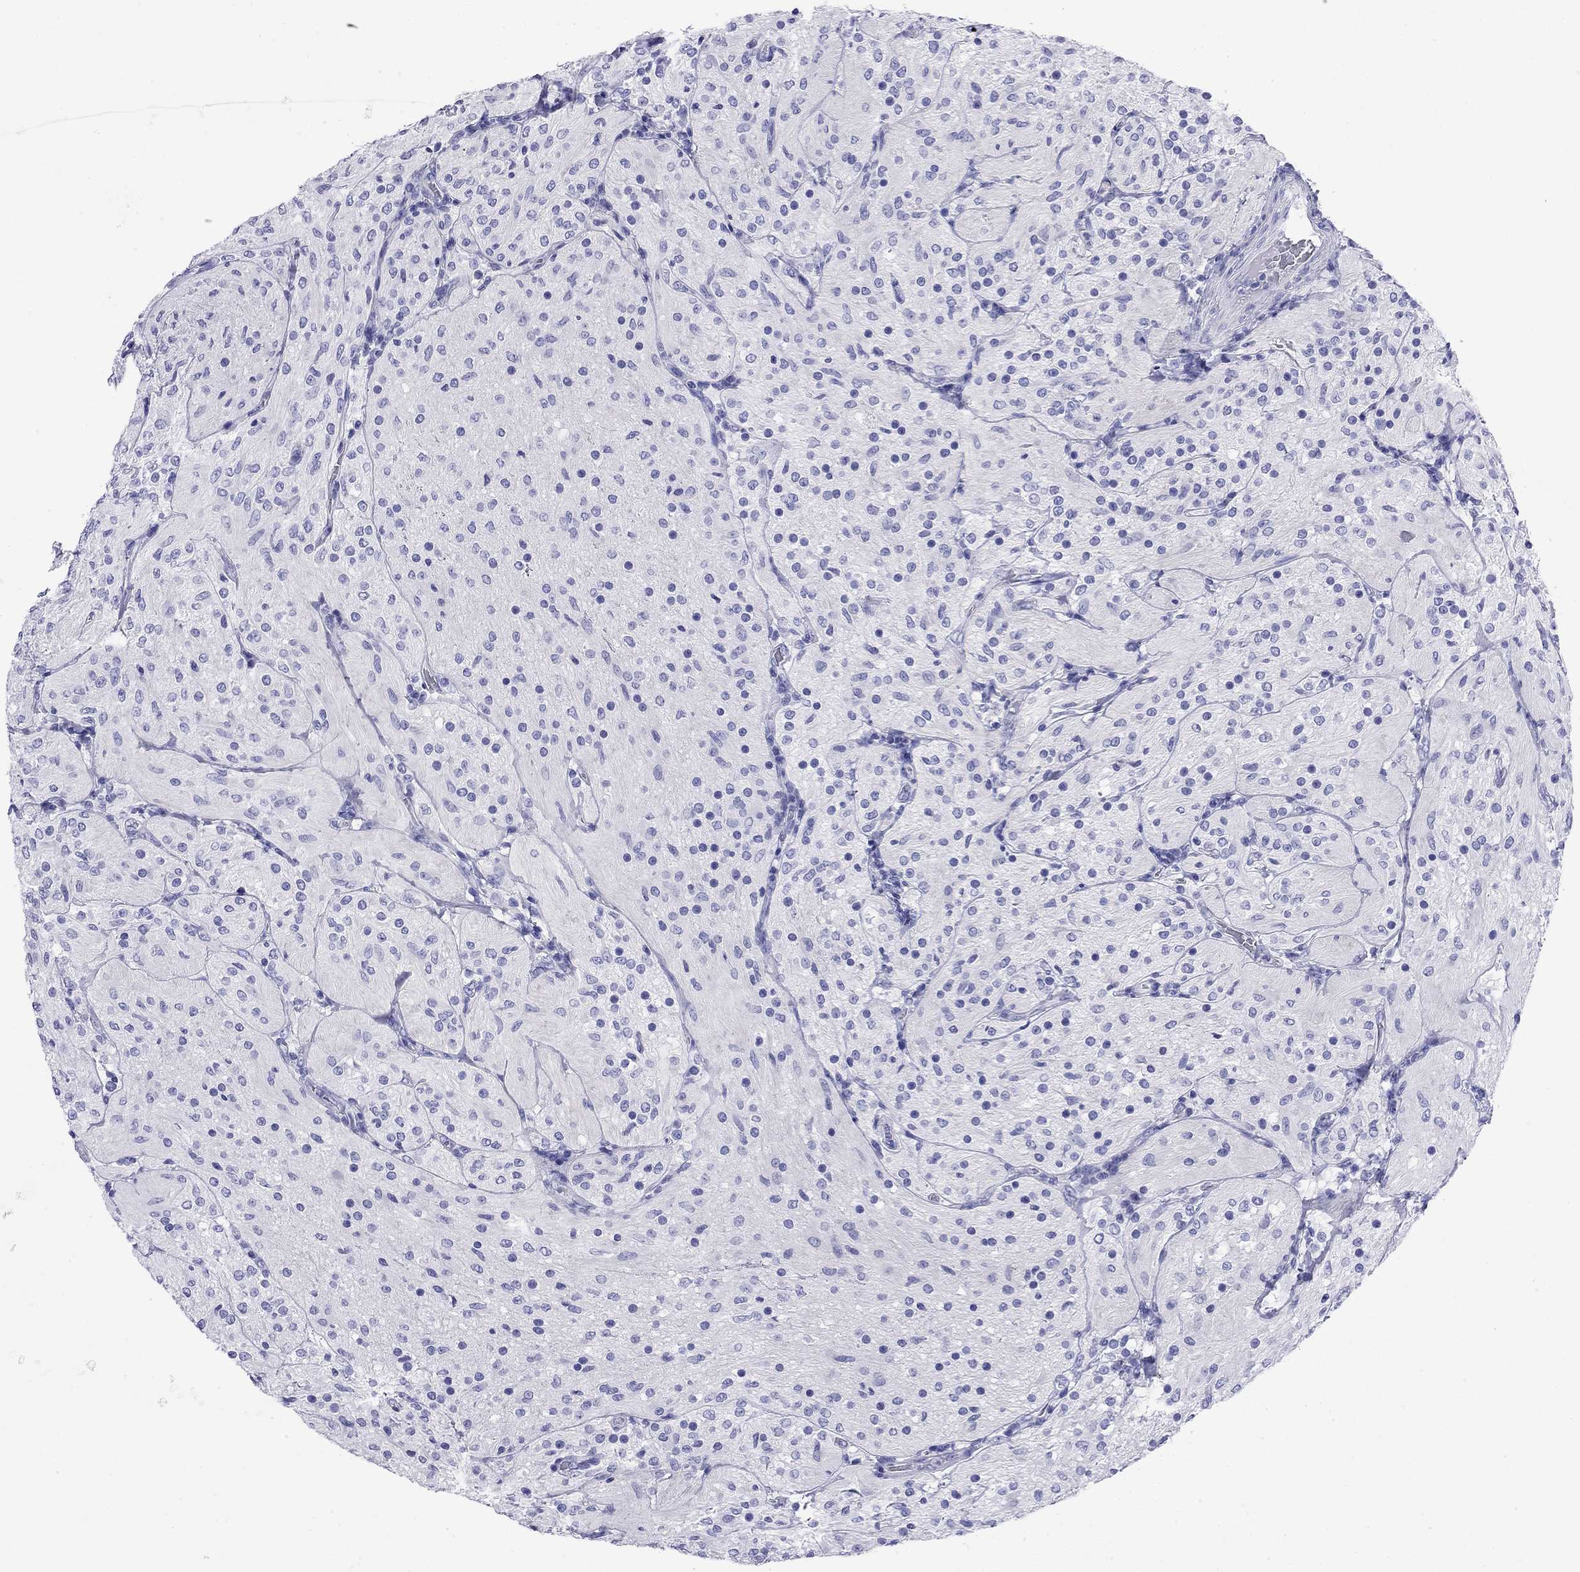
{"staining": {"intensity": "negative", "quantity": "none", "location": "none"}, "tissue": "glioma", "cell_type": "Tumor cells", "image_type": "cancer", "snomed": [{"axis": "morphology", "description": "Glioma, malignant, Low grade"}, {"axis": "topography", "description": "Brain"}], "caption": "The histopathology image reveals no significant staining in tumor cells of malignant glioma (low-grade).", "gene": "FIGLA", "patient": {"sex": "male", "age": 3}}